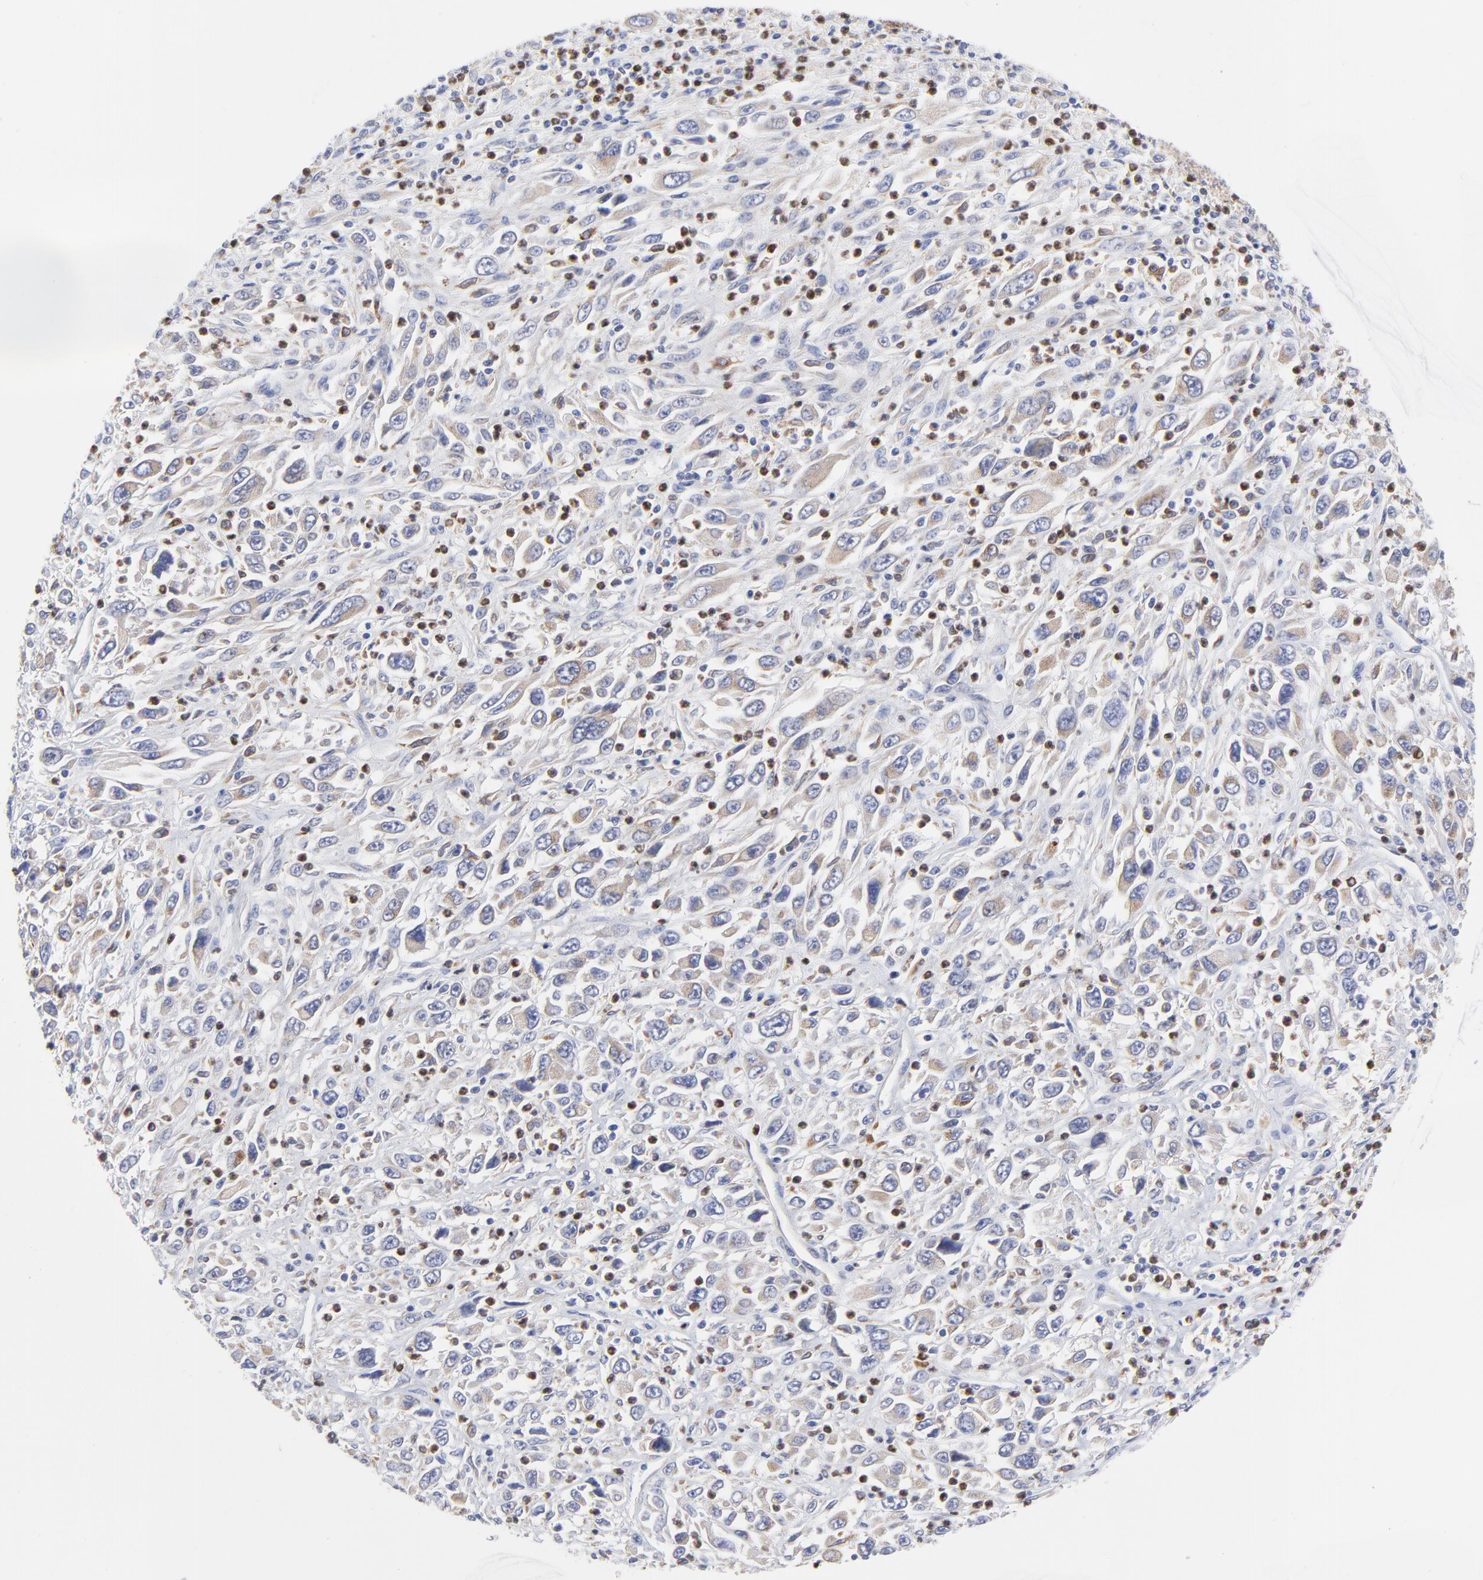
{"staining": {"intensity": "weak", "quantity": ">75%", "location": "cytoplasmic/membranous"}, "tissue": "melanoma", "cell_type": "Tumor cells", "image_type": "cancer", "snomed": [{"axis": "morphology", "description": "Malignant melanoma, Metastatic site"}, {"axis": "topography", "description": "Skin"}], "caption": "The histopathology image displays immunohistochemical staining of melanoma. There is weak cytoplasmic/membranous expression is seen in about >75% of tumor cells. (DAB IHC with brightfield microscopy, high magnification).", "gene": "MOSPD2", "patient": {"sex": "female", "age": 56}}